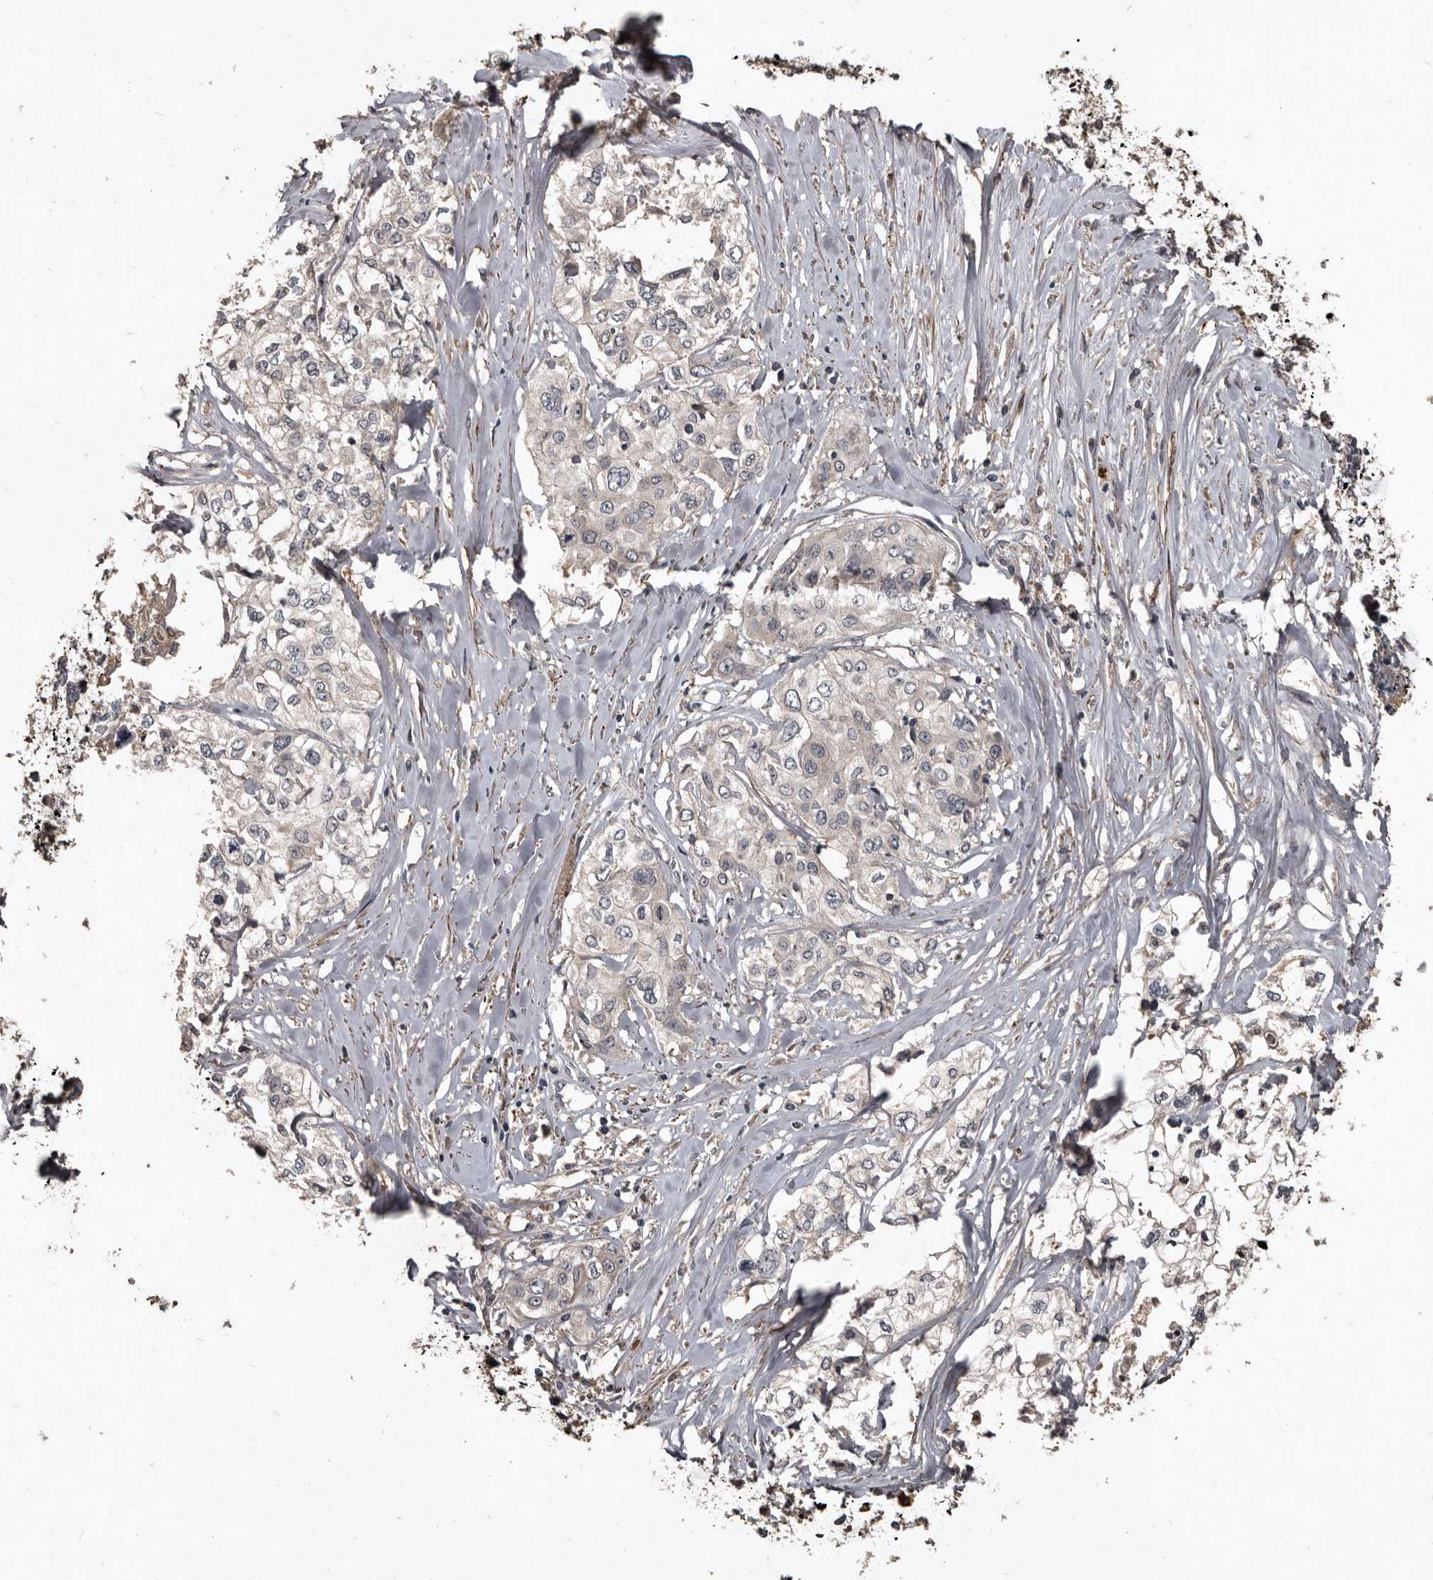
{"staining": {"intensity": "negative", "quantity": "none", "location": "none"}, "tissue": "cervical cancer", "cell_type": "Tumor cells", "image_type": "cancer", "snomed": [{"axis": "morphology", "description": "Squamous cell carcinoma, NOS"}, {"axis": "topography", "description": "Cervix"}], "caption": "Tumor cells are negative for protein expression in human squamous cell carcinoma (cervical). Brightfield microscopy of immunohistochemistry (IHC) stained with DAB (3,3'-diaminobenzidine) (brown) and hematoxylin (blue), captured at high magnification.", "gene": "GREB1", "patient": {"sex": "female", "age": 31}}